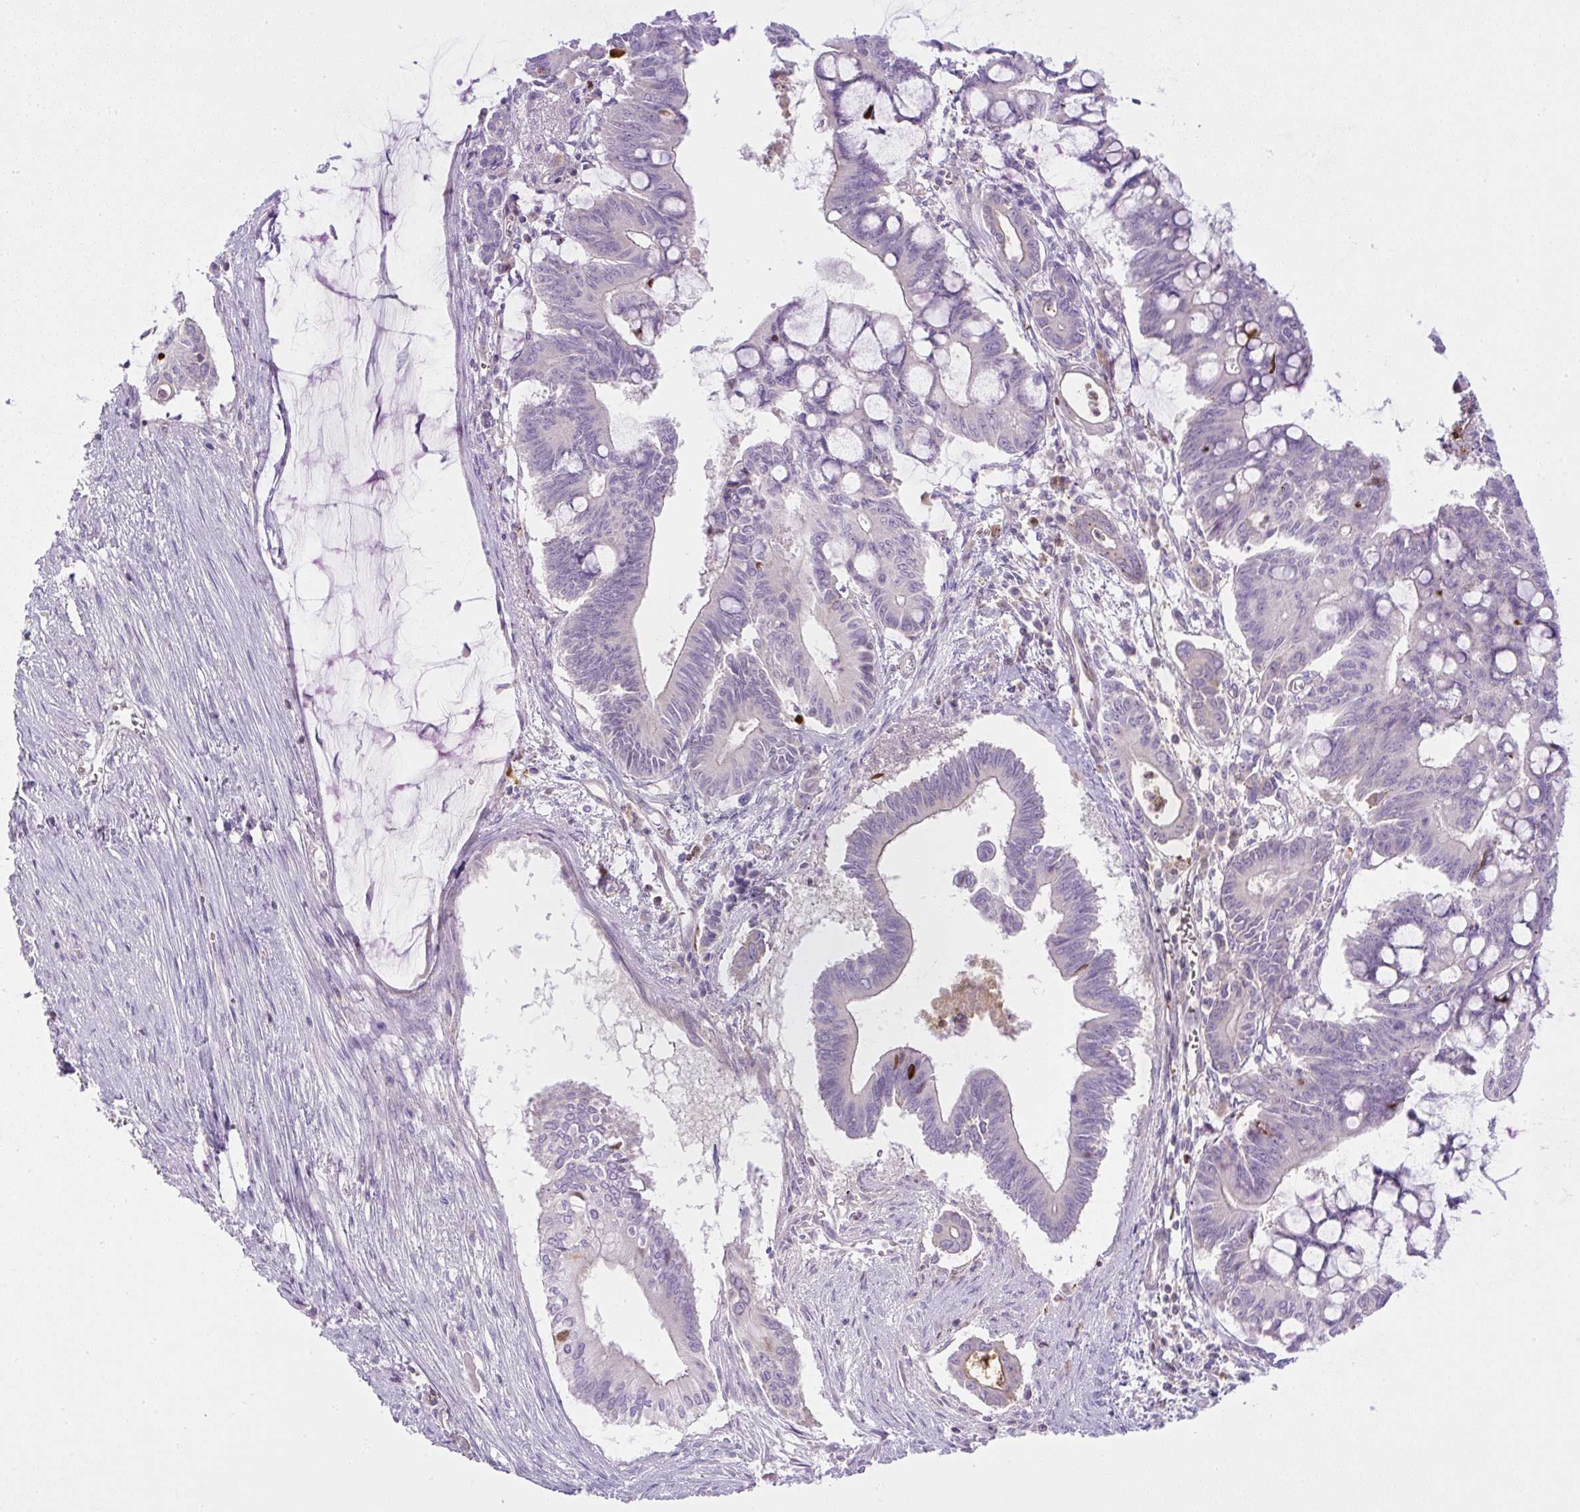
{"staining": {"intensity": "negative", "quantity": "none", "location": "none"}, "tissue": "pancreatic cancer", "cell_type": "Tumor cells", "image_type": "cancer", "snomed": [{"axis": "morphology", "description": "Adenocarcinoma, NOS"}, {"axis": "topography", "description": "Pancreas"}], "caption": "A photomicrograph of human pancreatic adenocarcinoma is negative for staining in tumor cells.", "gene": "PIP5KL1", "patient": {"sex": "male", "age": 68}}